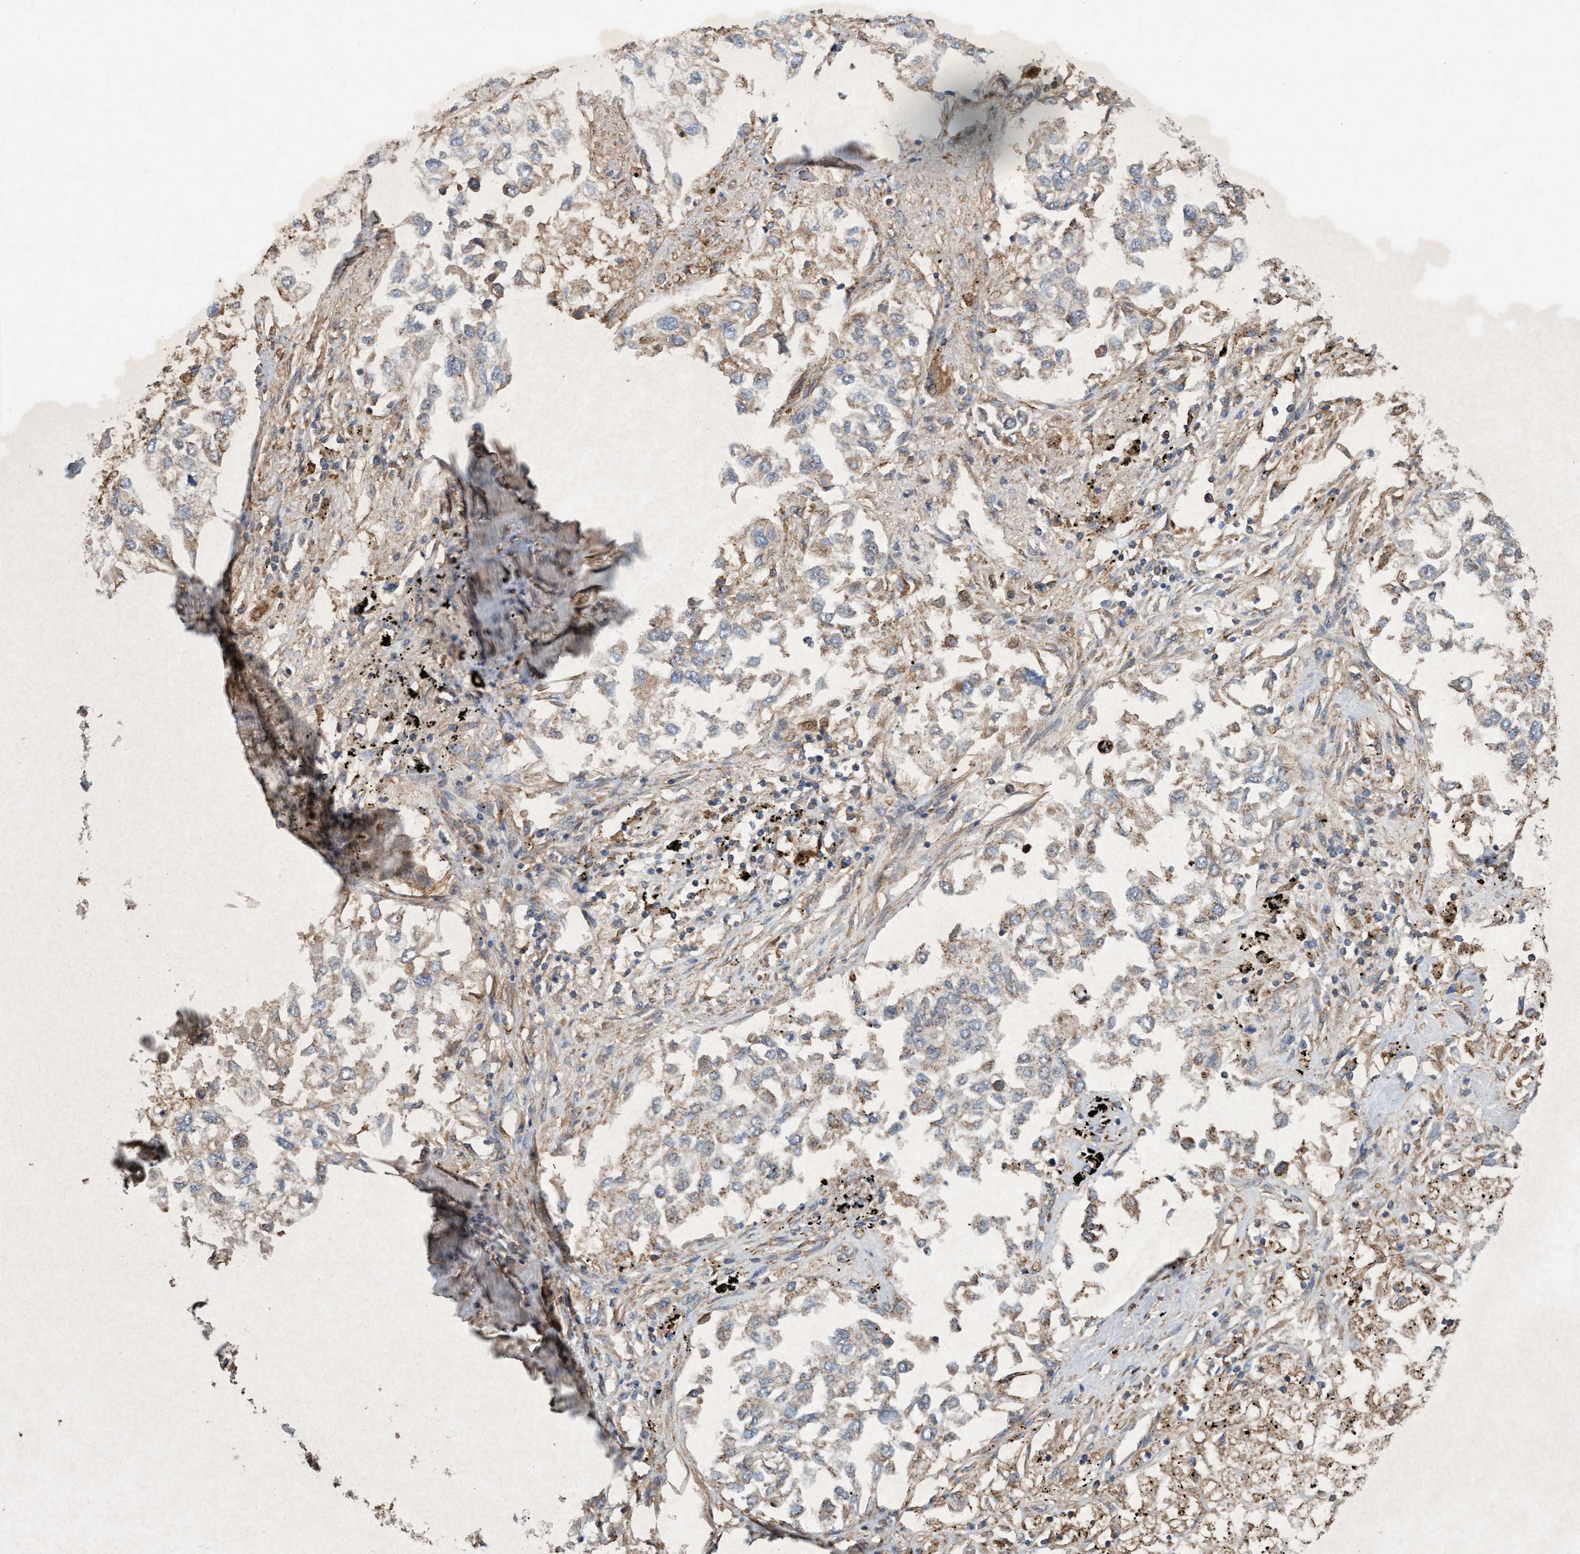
{"staining": {"intensity": "weak", "quantity": "25%-75%", "location": "cytoplasmic/membranous"}, "tissue": "lung cancer", "cell_type": "Tumor cells", "image_type": "cancer", "snomed": [{"axis": "morphology", "description": "Inflammation, NOS"}, {"axis": "morphology", "description": "Adenocarcinoma, NOS"}, {"axis": "topography", "description": "Lung"}], "caption": "Immunohistochemistry (DAB (3,3'-diaminobenzidine)) staining of lung cancer (adenocarcinoma) shows weak cytoplasmic/membranous protein positivity in approximately 25%-75% of tumor cells.", "gene": "ERAL1", "patient": {"sex": "male", "age": 63}}